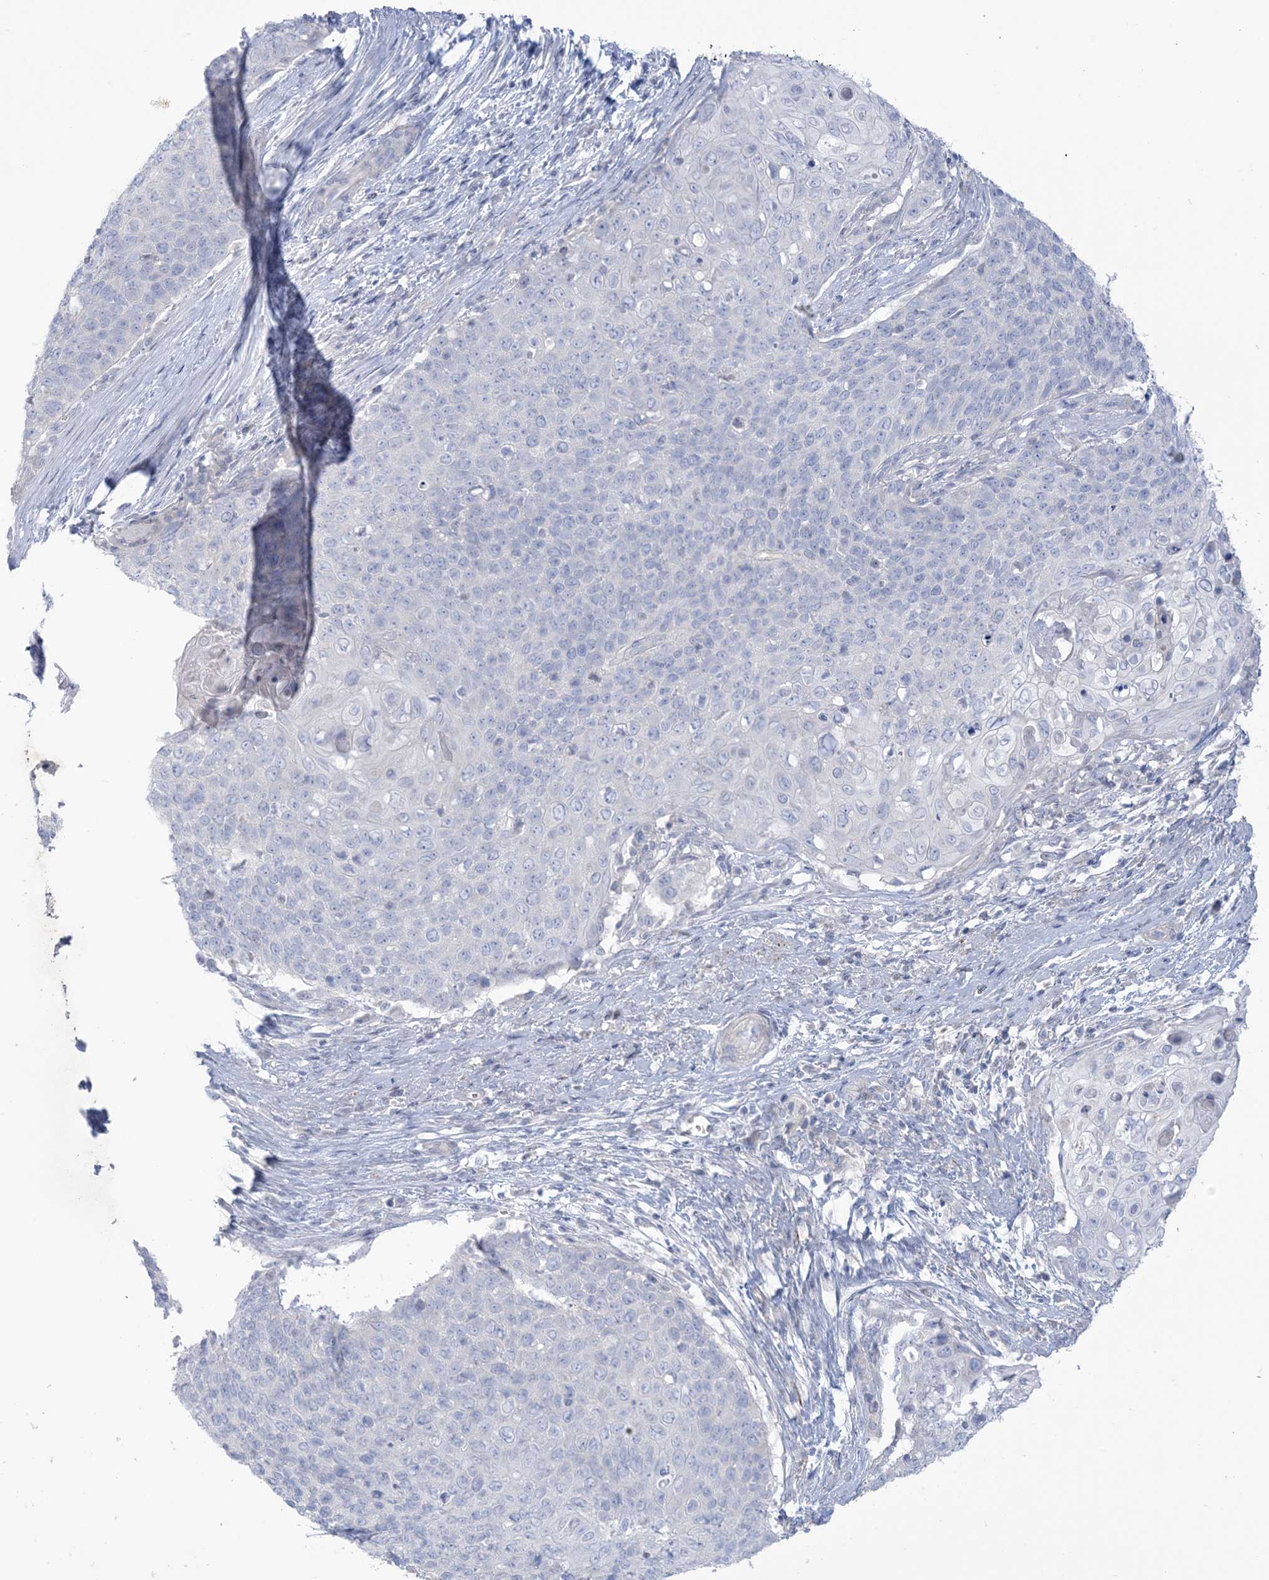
{"staining": {"intensity": "negative", "quantity": "none", "location": "none"}, "tissue": "cervical cancer", "cell_type": "Tumor cells", "image_type": "cancer", "snomed": [{"axis": "morphology", "description": "Squamous cell carcinoma, NOS"}, {"axis": "topography", "description": "Cervix"}], "caption": "High power microscopy micrograph of an IHC photomicrograph of cervical cancer, revealing no significant positivity in tumor cells. (DAB immunohistochemistry (IHC) visualized using brightfield microscopy, high magnification).", "gene": "MTHFD2L", "patient": {"sex": "female", "age": 39}}